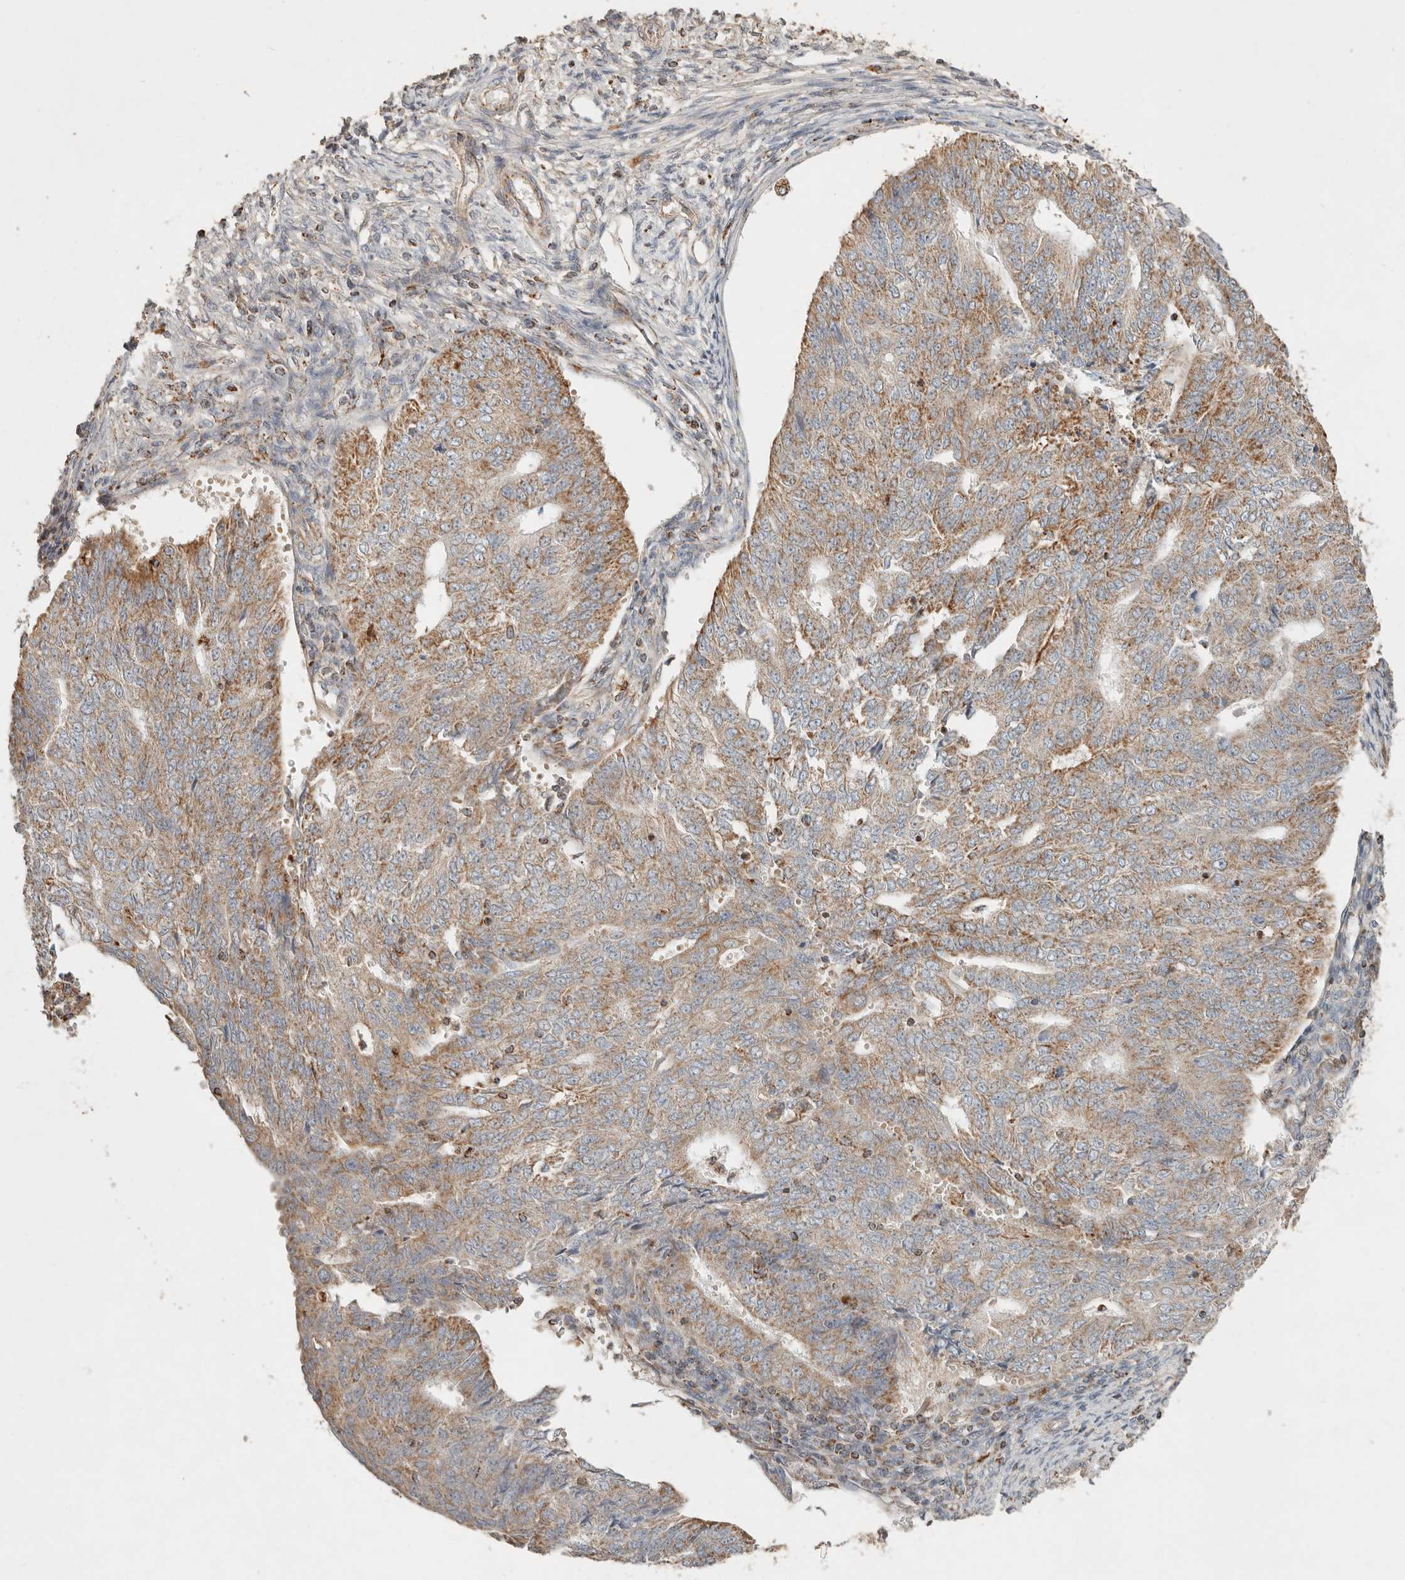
{"staining": {"intensity": "moderate", "quantity": ">75%", "location": "cytoplasmic/membranous"}, "tissue": "endometrial cancer", "cell_type": "Tumor cells", "image_type": "cancer", "snomed": [{"axis": "morphology", "description": "Adenocarcinoma, NOS"}, {"axis": "topography", "description": "Endometrium"}], "caption": "Immunohistochemical staining of endometrial cancer (adenocarcinoma) exhibits moderate cytoplasmic/membranous protein expression in about >75% of tumor cells.", "gene": "ARHGEF10L", "patient": {"sex": "female", "age": 32}}